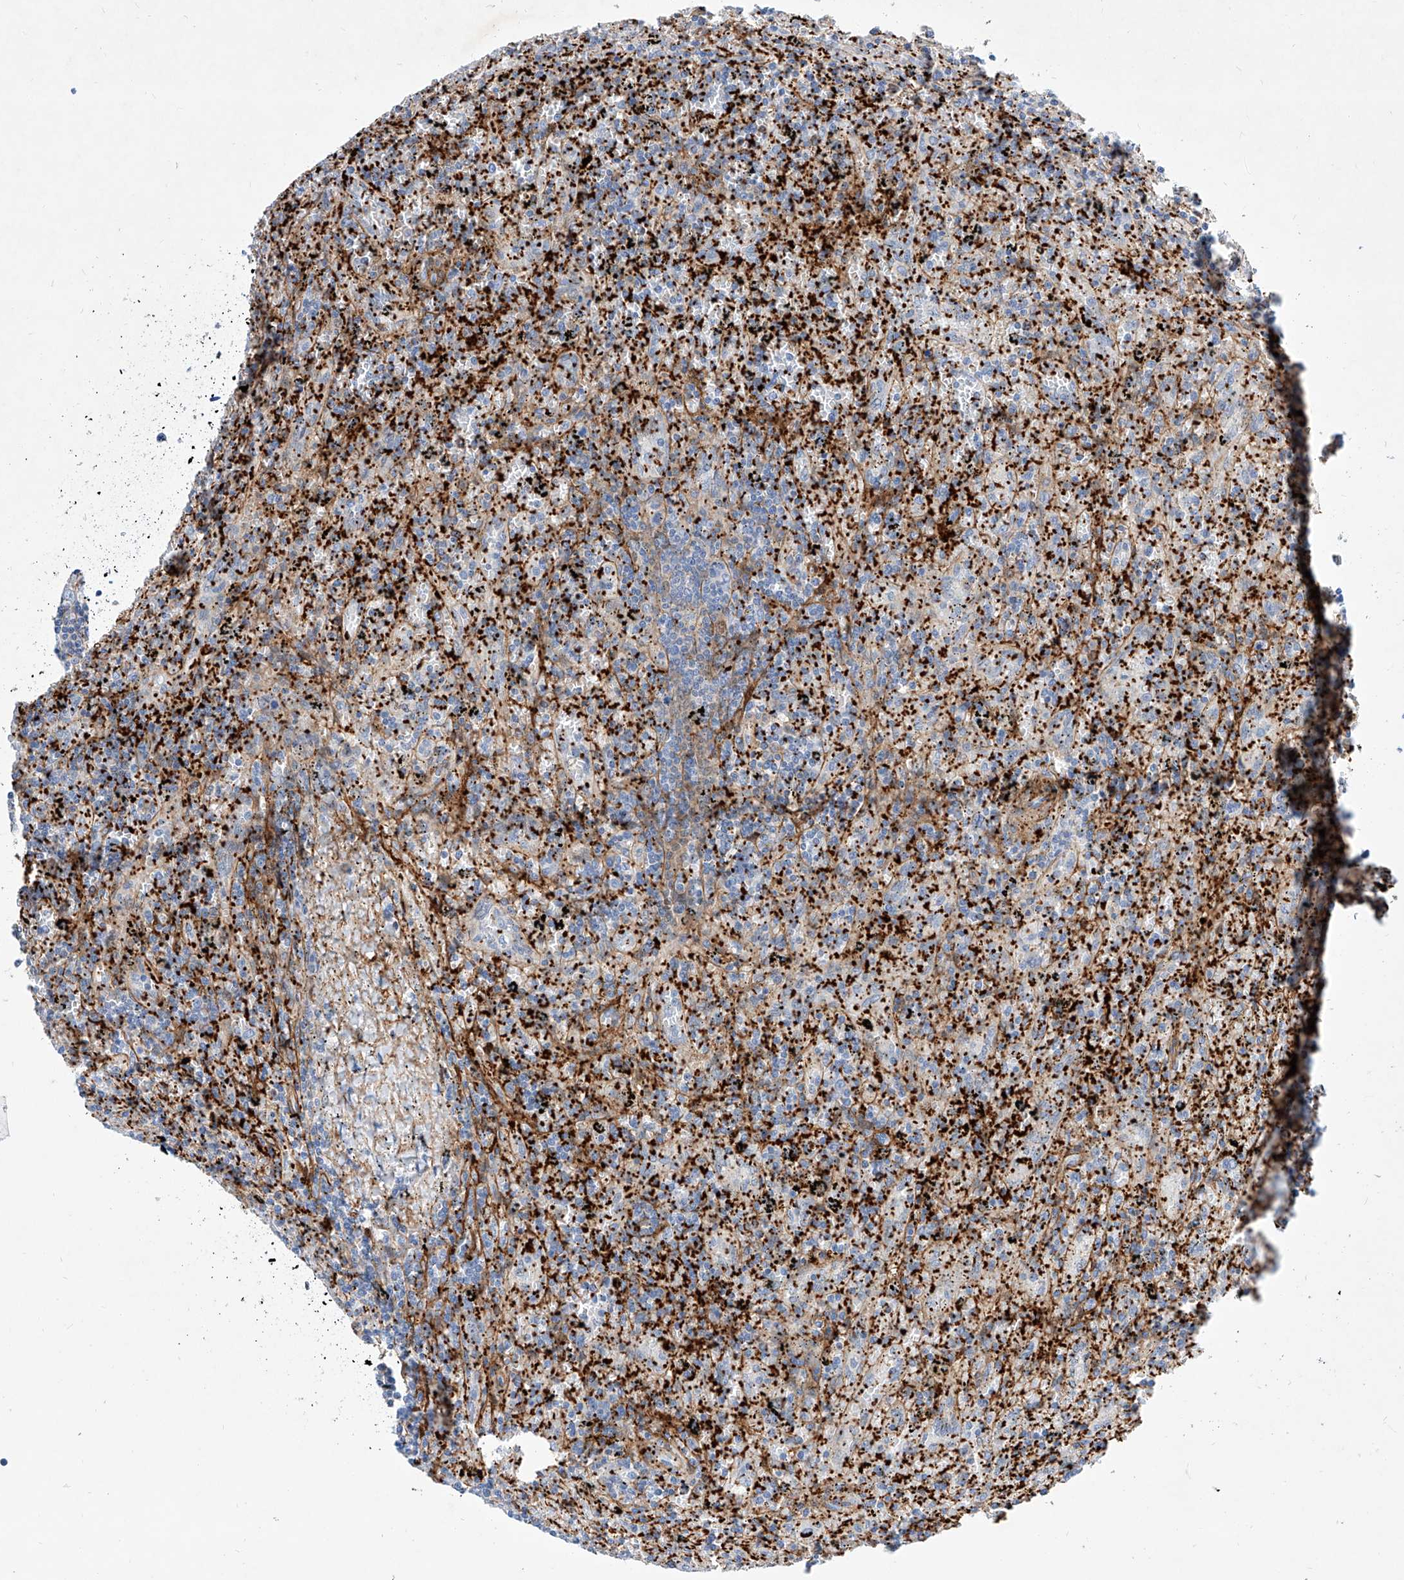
{"staining": {"intensity": "negative", "quantity": "none", "location": "none"}, "tissue": "lymphoma", "cell_type": "Tumor cells", "image_type": "cancer", "snomed": [{"axis": "morphology", "description": "Malignant lymphoma, non-Hodgkin's type, Low grade"}, {"axis": "topography", "description": "Spleen"}], "caption": "This is a image of IHC staining of malignant lymphoma, non-Hodgkin's type (low-grade), which shows no positivity in tumor cells. (Immunohistochemistry, brightfield microscopy, high magnification).", "gene": "TAS2R60", "patient": {"sex": "male", "age": 76}}